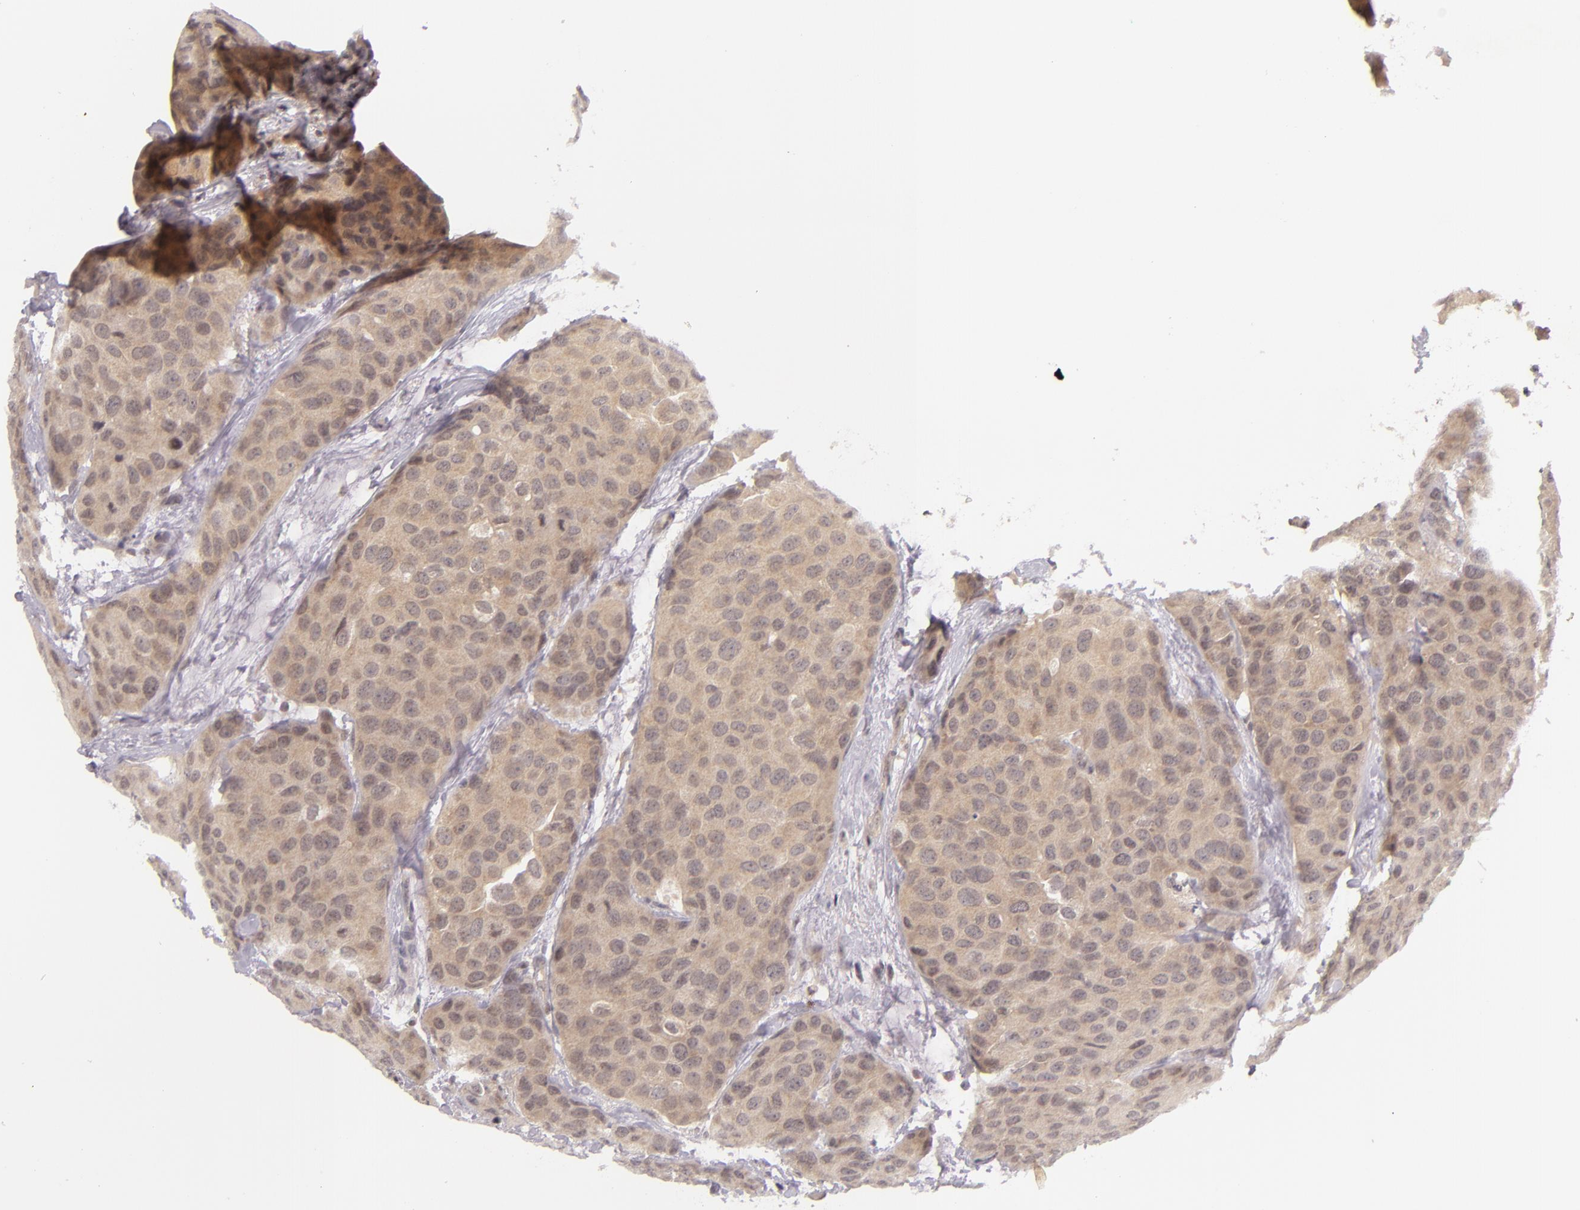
{"staining": {"intensity": "weak", "quantity": ">75%", "location": "cytoplasmic/membranous"}, "tissue": "breast cancer", "cell_type": "Tumor cells", "image_type": "cancer", "snomed": [{"axis": "morphology", "description": "Duct carcinoma"}, {"axis": "topography", "description": "Breast"}], "caption": "Invasive ductal carcinoma (breast) stained with a protein marker reveals weak staining in tumor cells.", "gene": "CASP8", "patient": {"sex": "female", "age": 68}}